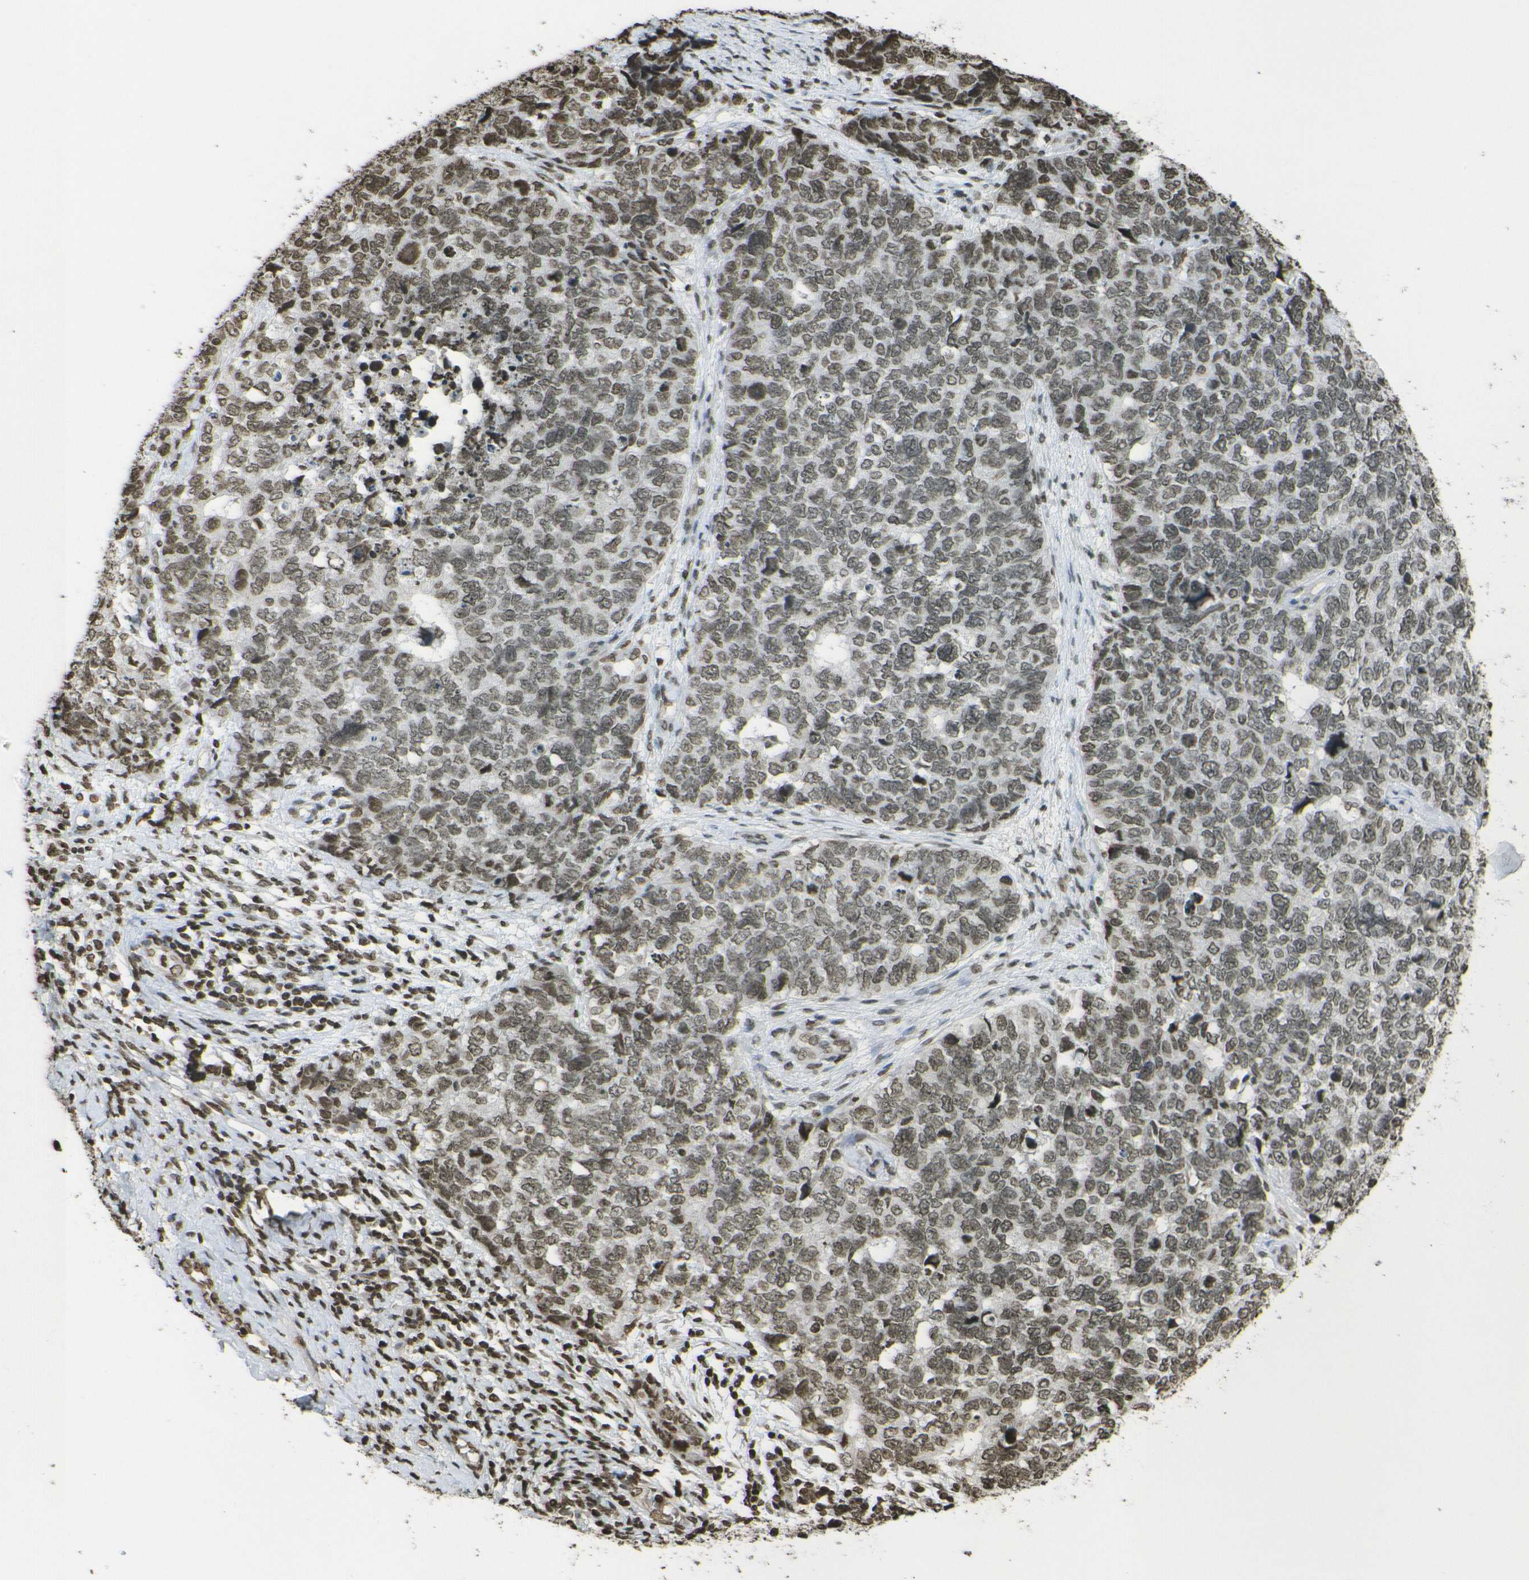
{"staining": {"intensity": "moderate", "quantity": ">75%", "location": "nuclear"}, "tissue": "cervical cancer", "cell_type": "Tumor cells", "image_type": "cancer", "snomed": [{"axis": "morphology", "description": "Squamous cell carcinoma, NOS"}, {"axis": "topography", "description": "Cervix"}], "caption": "This photomicrograph reveals cervical cancer stained with immunohistochemistry (IHC) to label a protein in brown. The nuclear of tumor cells show moderate positivity for the protein. Nuclei are counter-stained blue.", "gene": "H4C16", "patient": {"sex": "female", "age": 63}}